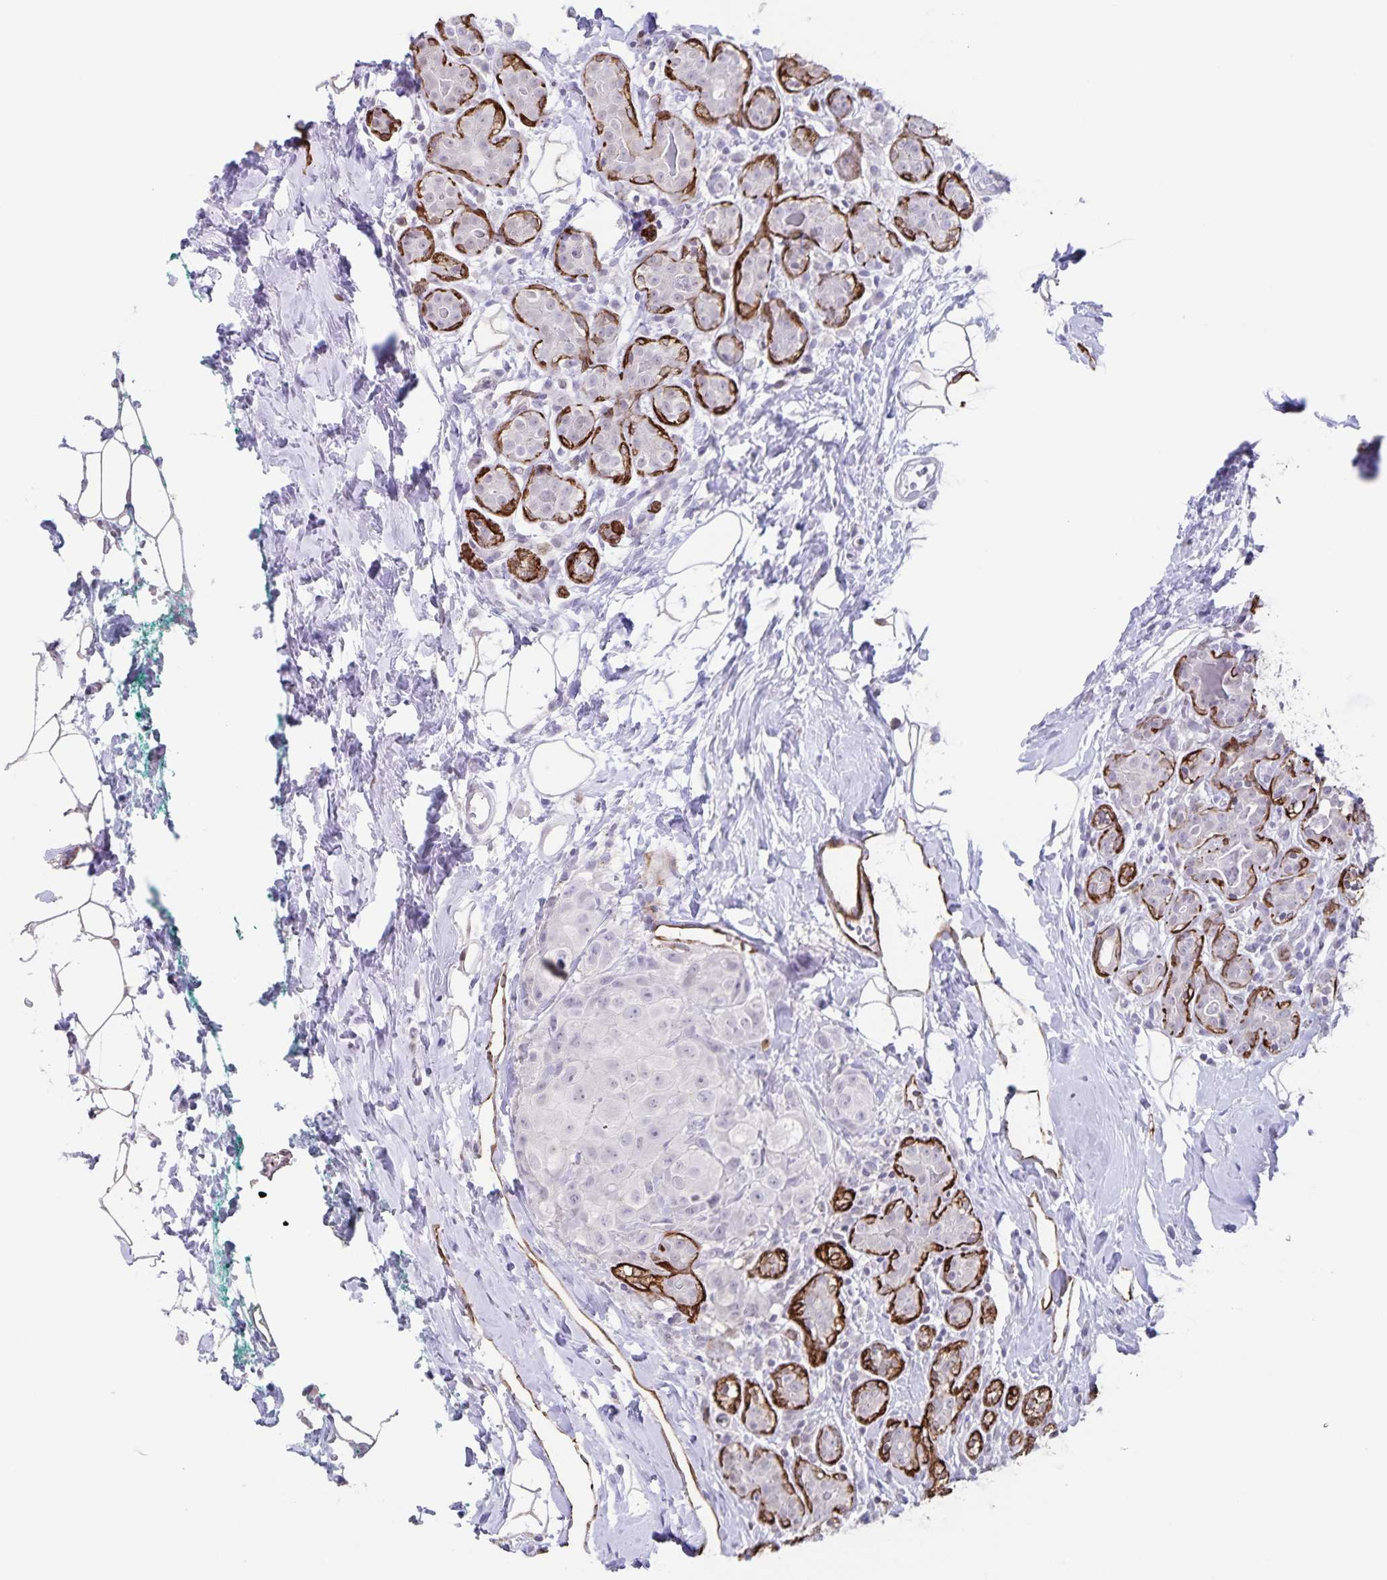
{"staining": {"intensity": "negative", "quantity": "none", "location": "none"}, "tissue": "breast cancer", "cell_type": "Tumor cells", "image_type": "cancer", "snomed": [{"axis": "morphology", "description": "Duct carcinoma"}, {"axis": "topography", "description": "Breast"}], "caption": "Intraductal carcinoma (breast) was stained to show a protein in brown. There is no significant staining in tumor cells. Brightfield microscopy of immunohistochemistry stained with DAB (brown) and hematoxylin (blue), captured at high magnification.", "gene": "SYNM", "patient": {"sex": "female", "age": 43}}